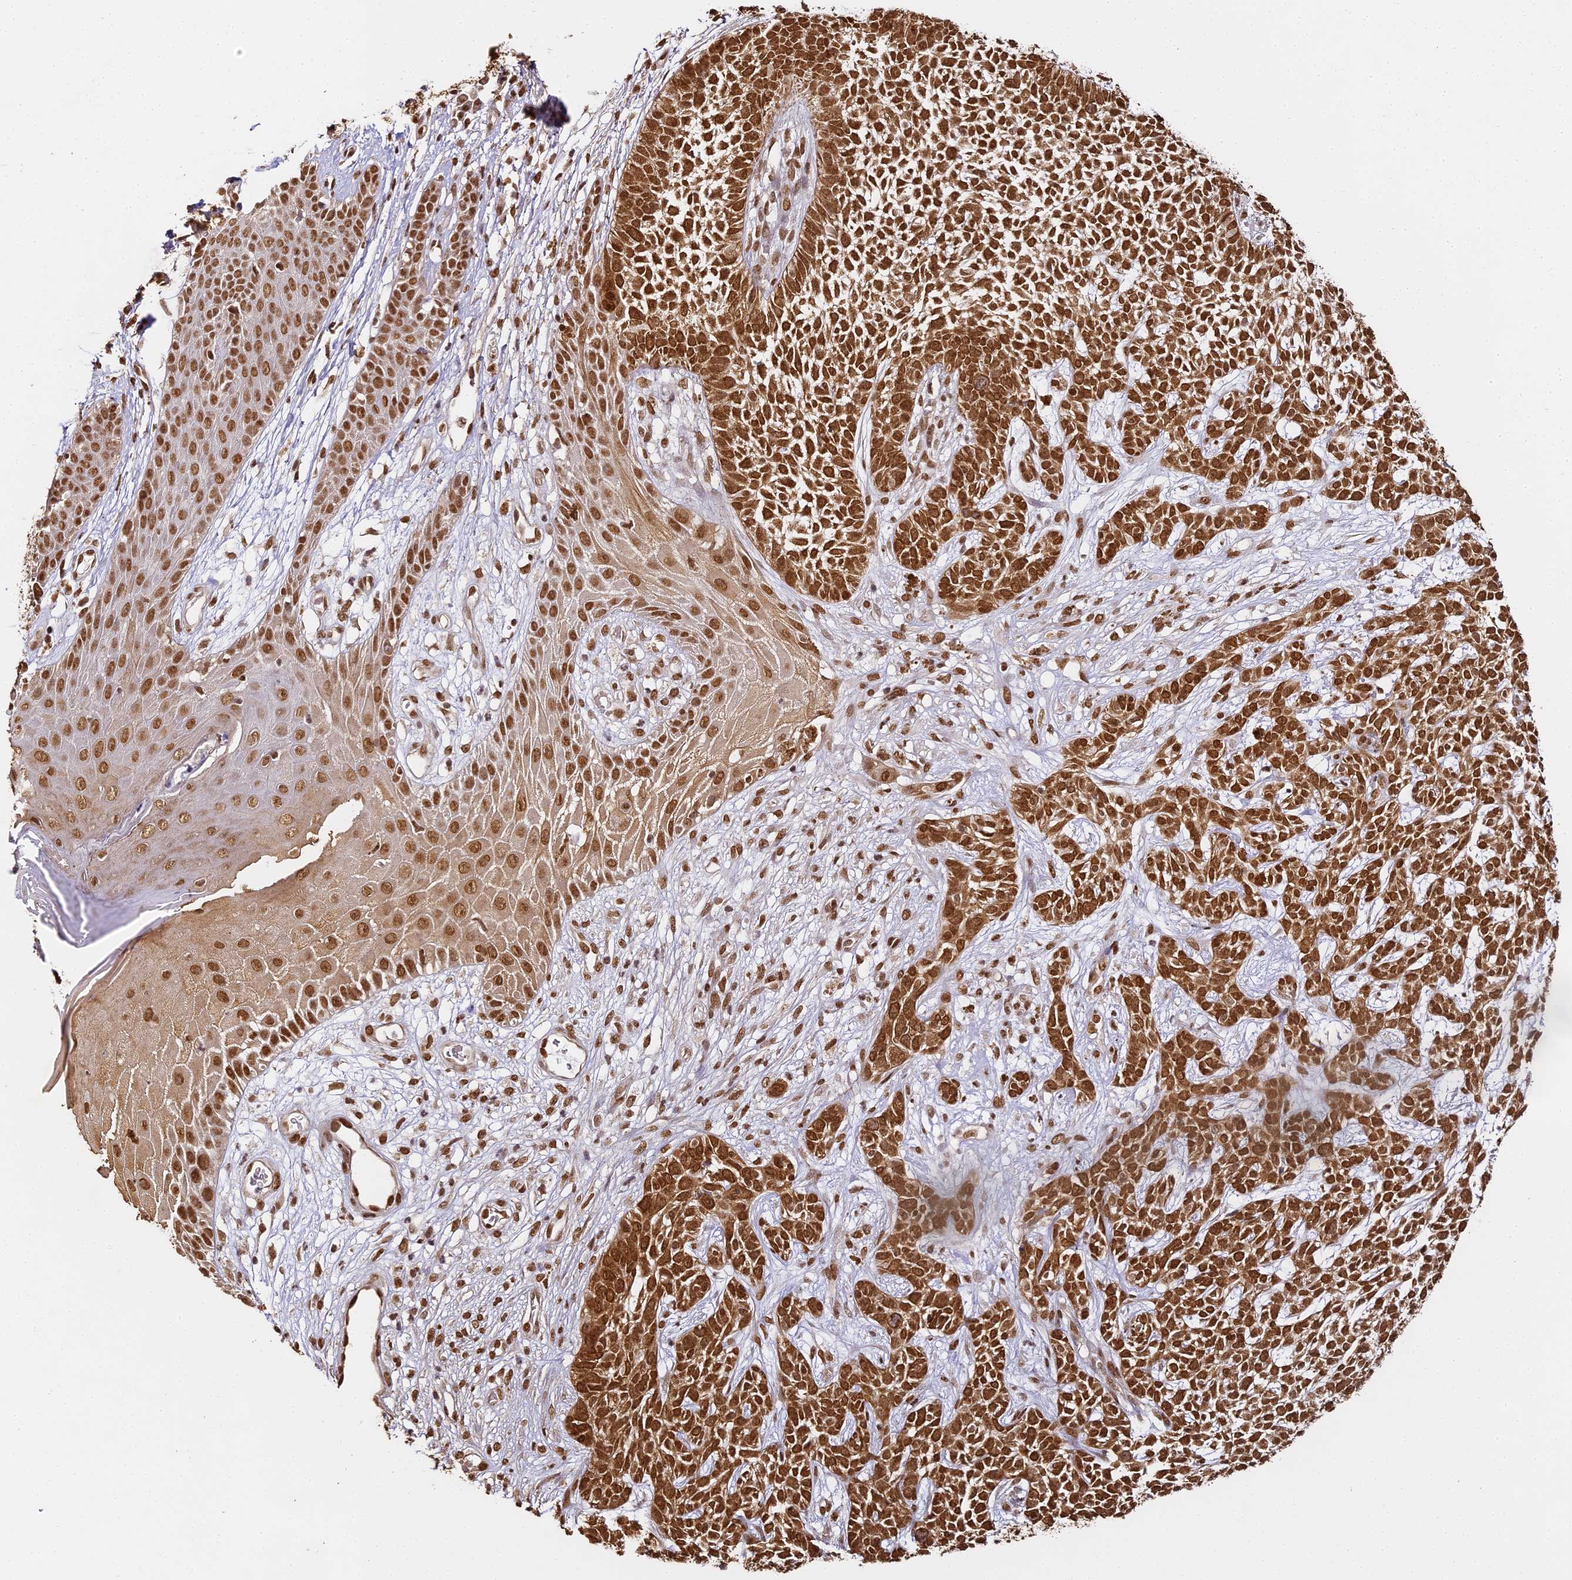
{"staining": {"intensity": "strong", "quantity": ">75%", "location": "nuclear"}, "tissue": "skin cancer", "cell_type": "Tumor cells", "image_type": "cancer", "snomed": [{"axis": "morphology", "description": "Basal cell carcinoma"}, {"axis": "topography", "description": "Skin"}], "caption": "This micrograph shows skin cancer stained with immunohistochemistry to label a protein in brown. The nuclear of tumor cells show strong positivity for the protein. Nuclei are counter-stained blue.", "gene": "HNRNPA1", "patient": {"sex": "female", "age": 84}}